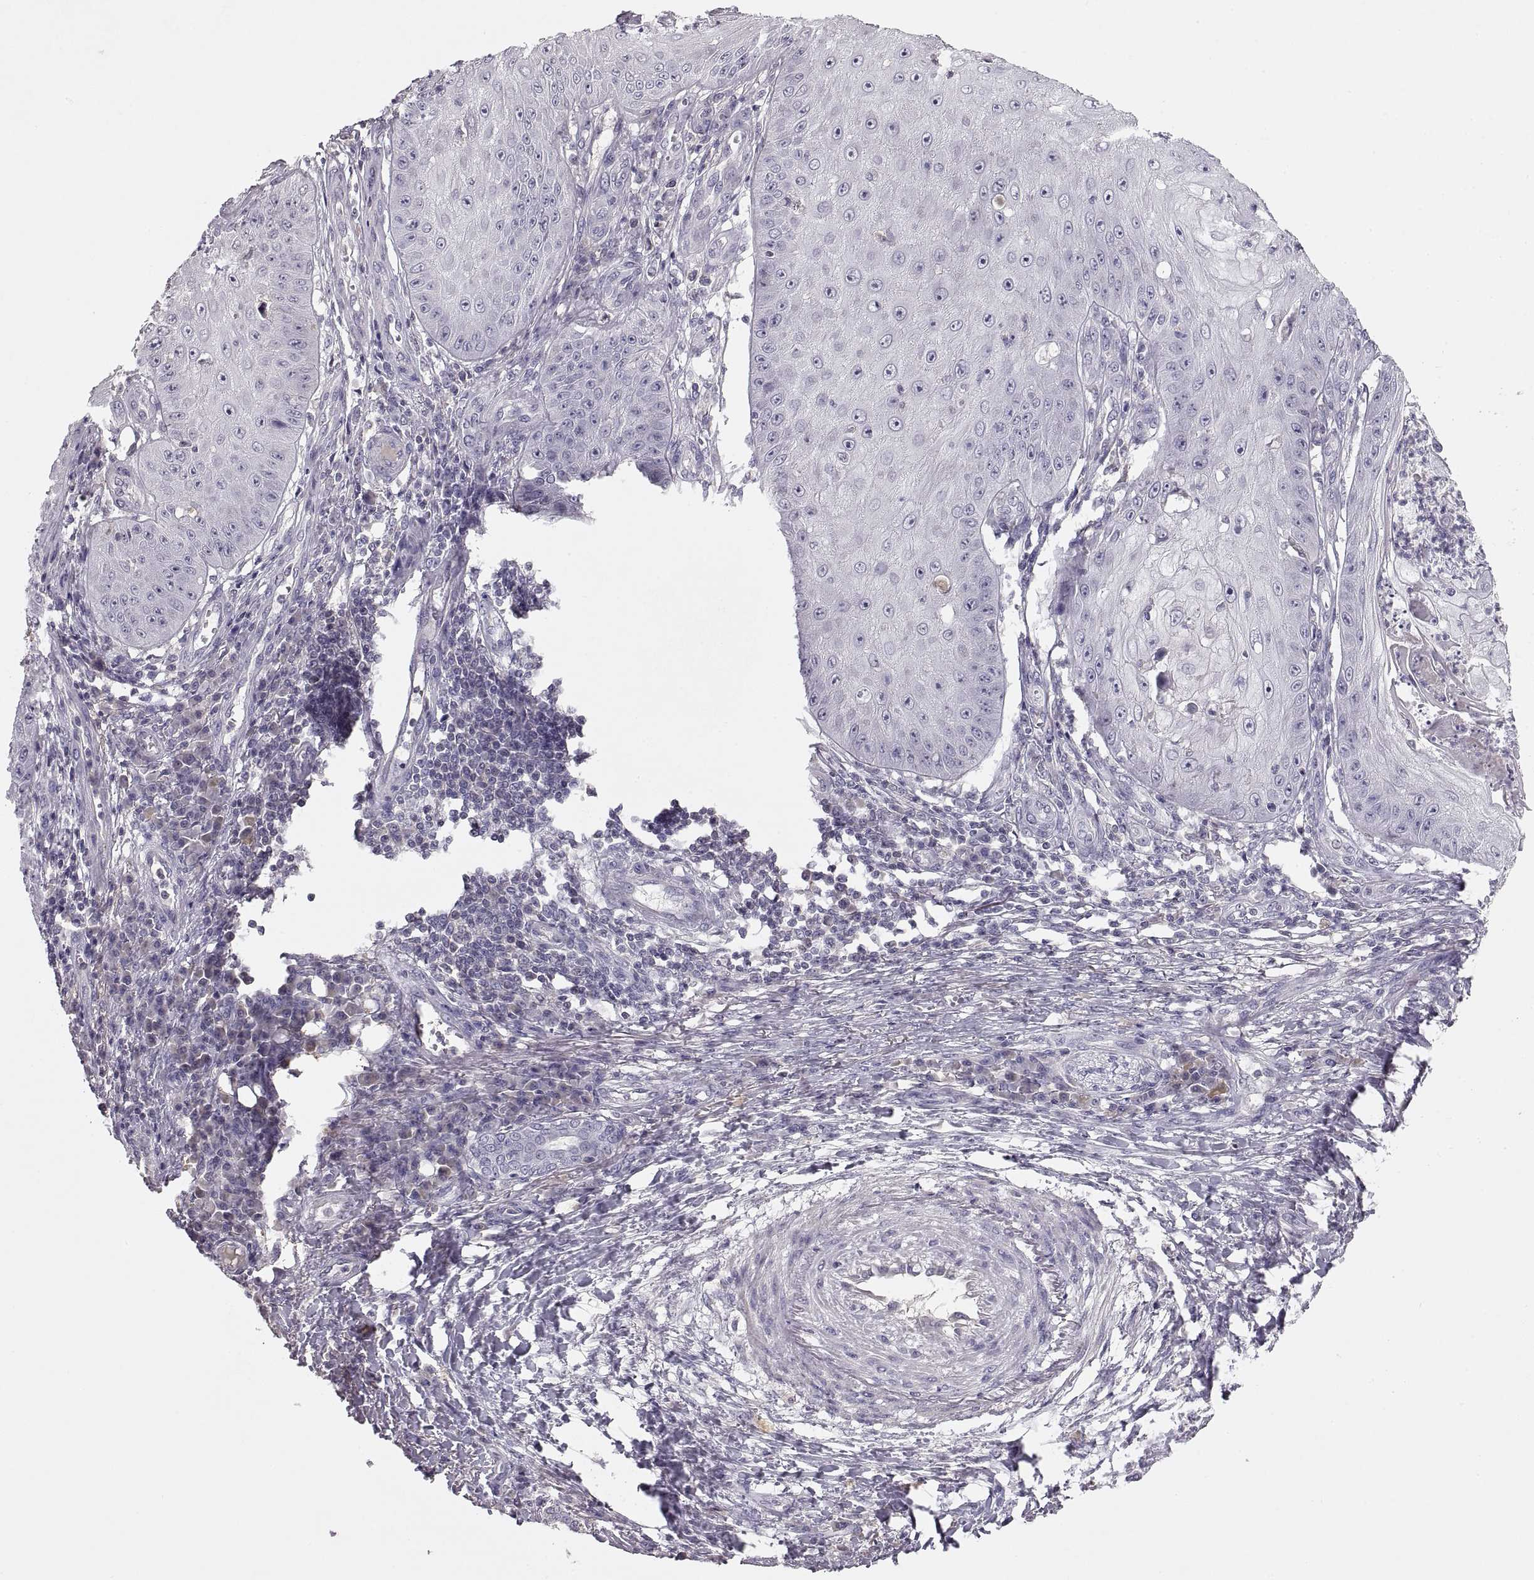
{"staining": {"intensity": "negative", "quantity": "none", "location": "none"}, "tissue": "skin cancer", "cell_type": "Tumor cells", "image_type": "cancer", "snomed": [{"axis": "morphology", "description": "Squamous cell carcinoma, NOS"}, {"axis": "topography", "description": "Skin"}], "caption": "High power microscopy photomicrograph of an immunohistochemistry (IHC) histopathology image of skin cancer (squamous cell carcinoma), revealing no significant staining in tumor cells. (Stains: DAB (3,3'-diaminobenzidine) immunohistochemistry (IHC) with hematoxylin counter stain, Microscopy: brightfield microscopy at high magnification).", "gene": "ADAM11", "patient": {"sex": "male", "age": 70}}